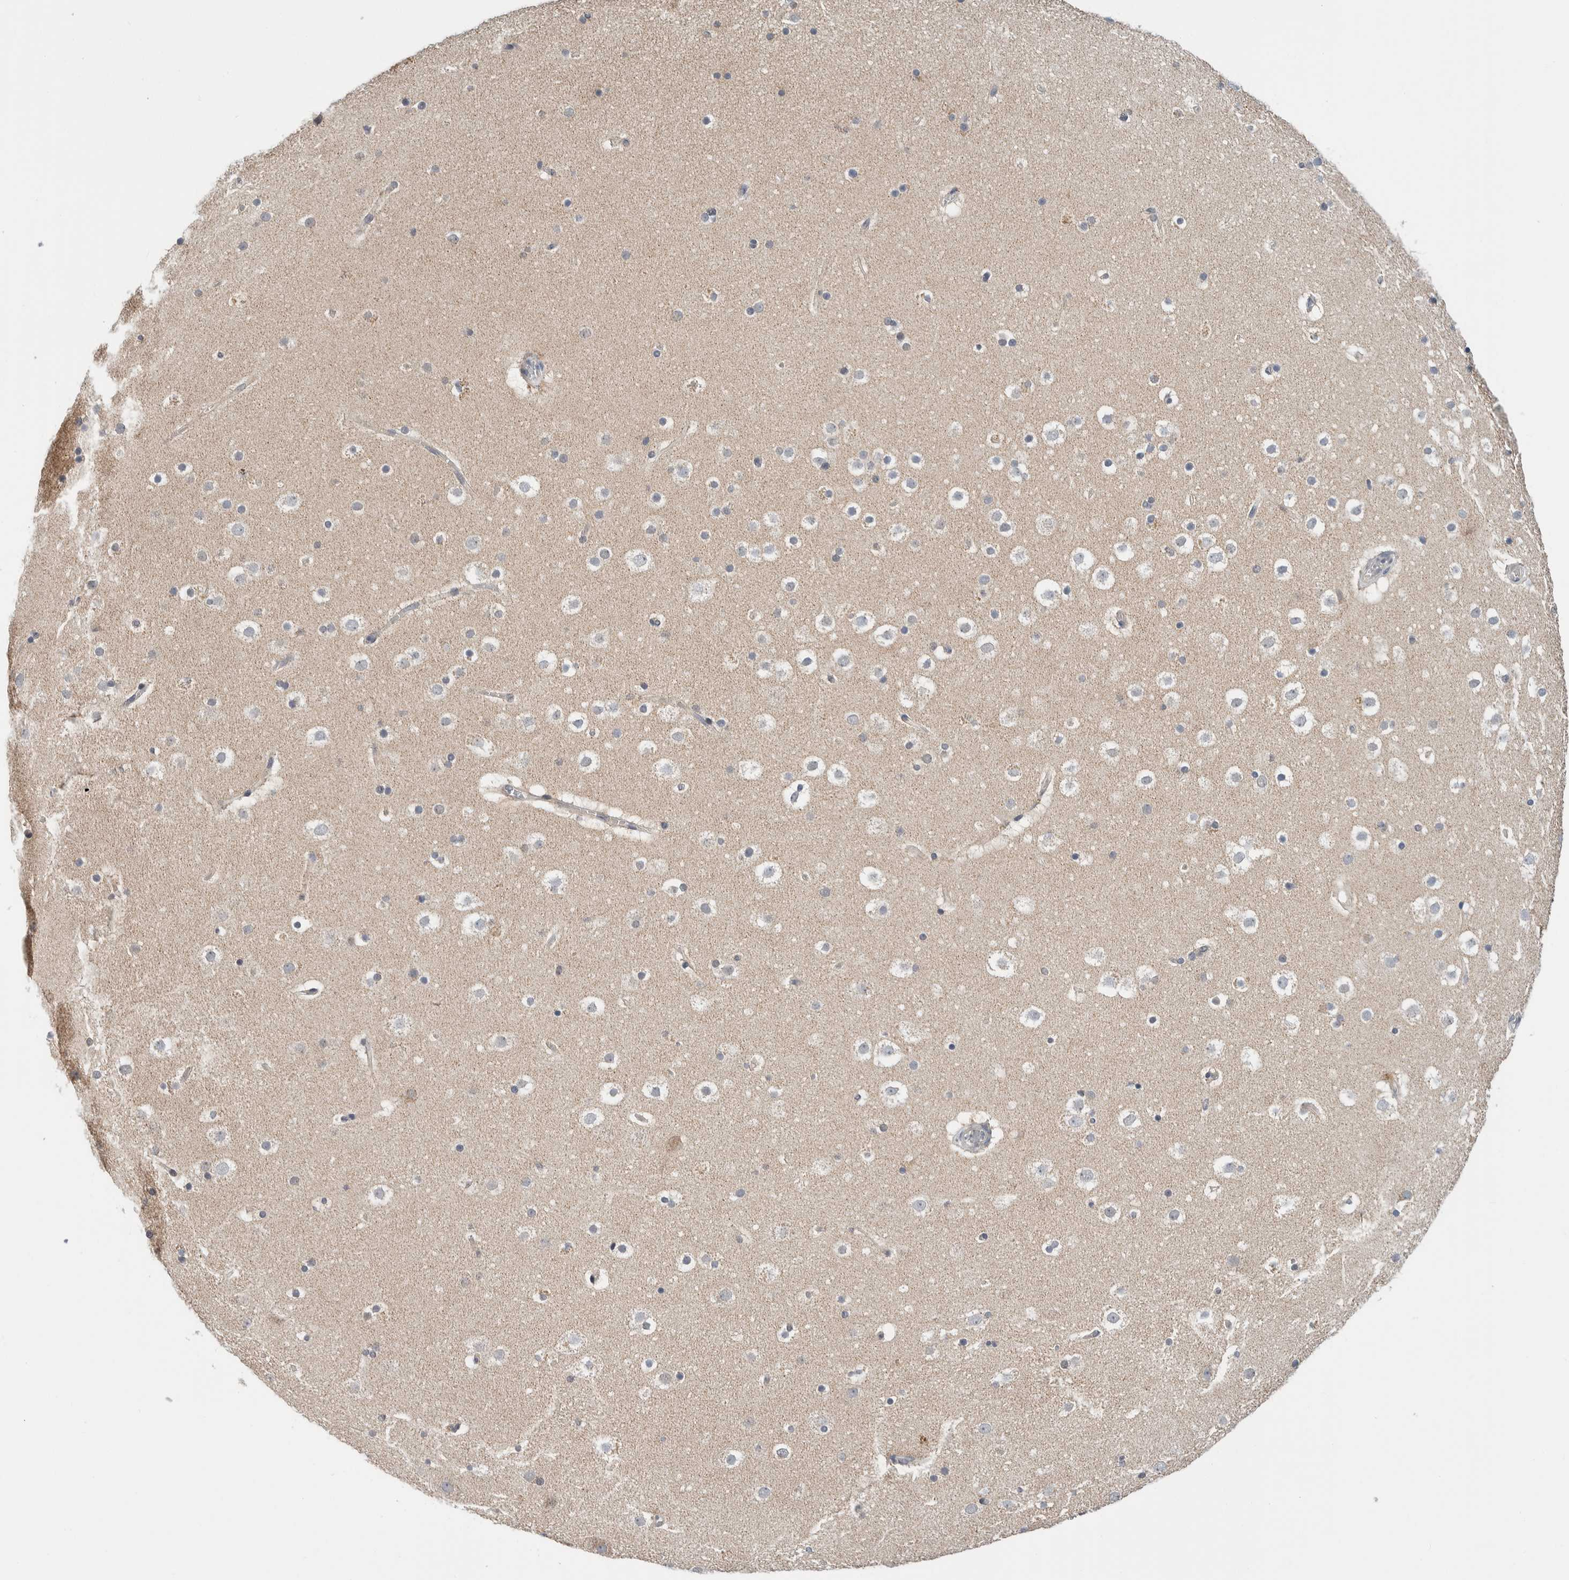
{"staining": {"intensity": "negative", "quantity": "none", "location": "none"}, "tissue": "cerebral cortex", "cell_type": "Endothelial cells", "image_type": "normal", "snomed": [{"axis": "morphology", "description": "Normal tissue, NOS"}, {"axis": "topography", "description": "Cerebral cortex"}], "caption": "DAB immunohistochemical staining of unremarkable cerebral cortex shows no significant expression in endothelial cells. (Brightfield microscopy of DAB immunohistochemistry at high magnification).", "gene": "SHPK", "patient": {"sex": "male", "age": 57}}